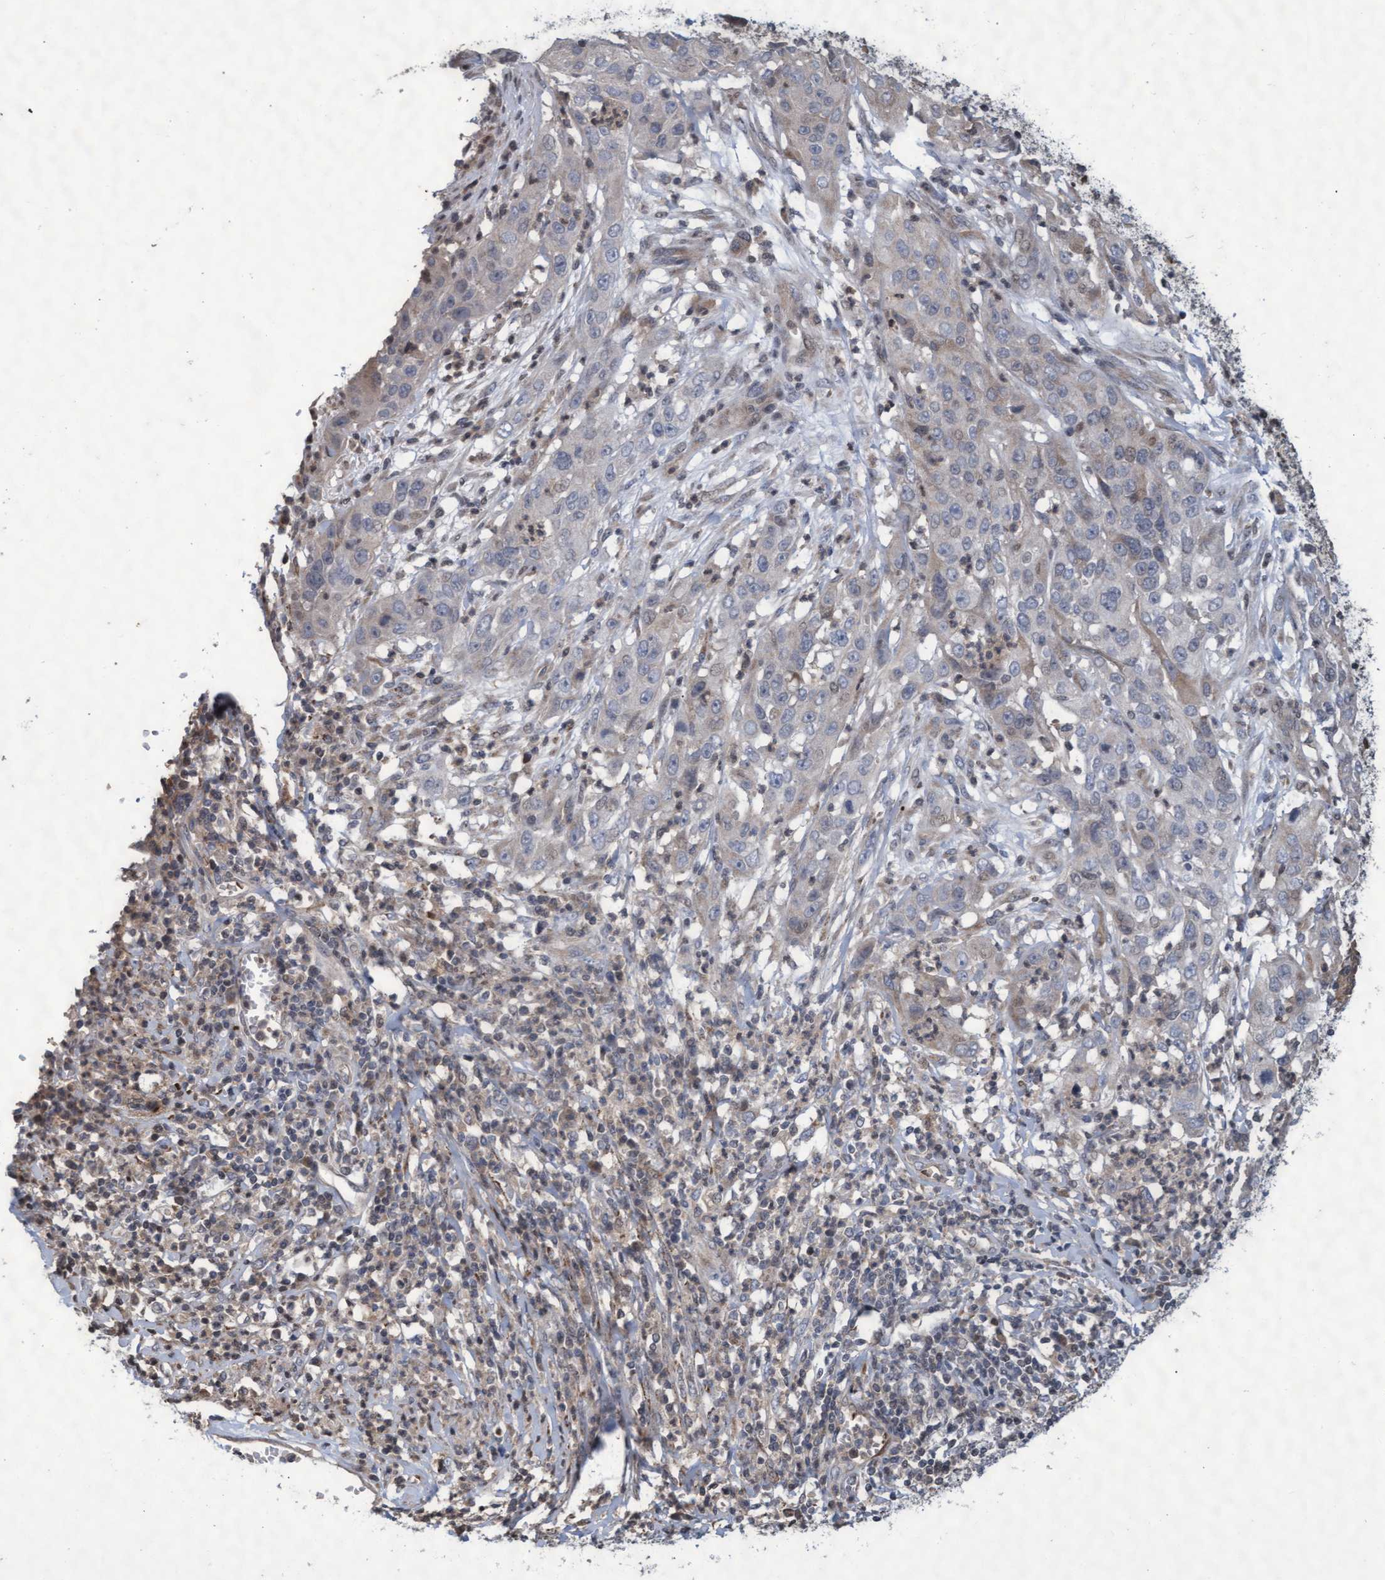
{"staining": {"intensity": "weak", "quantity": "<25%", "location": "cytoplasmic/membranous"}, "tissue": "cervical cancer", "cell_type": "Tumor cells", "image_type": "cancer", "snomed": [{"axis": "morphology", "description": "Squamous cell carcinoma, NOS"}, {"axis": "topography", "description": "Cervix"}], "caption": "This is a photomicrograph of IHC staining of cervical cancer (squamous cell carcinoma), which shows no staining in tumor cells.", "gene": "KCNC2", "patient": {"sex": "female", "age": 32}}